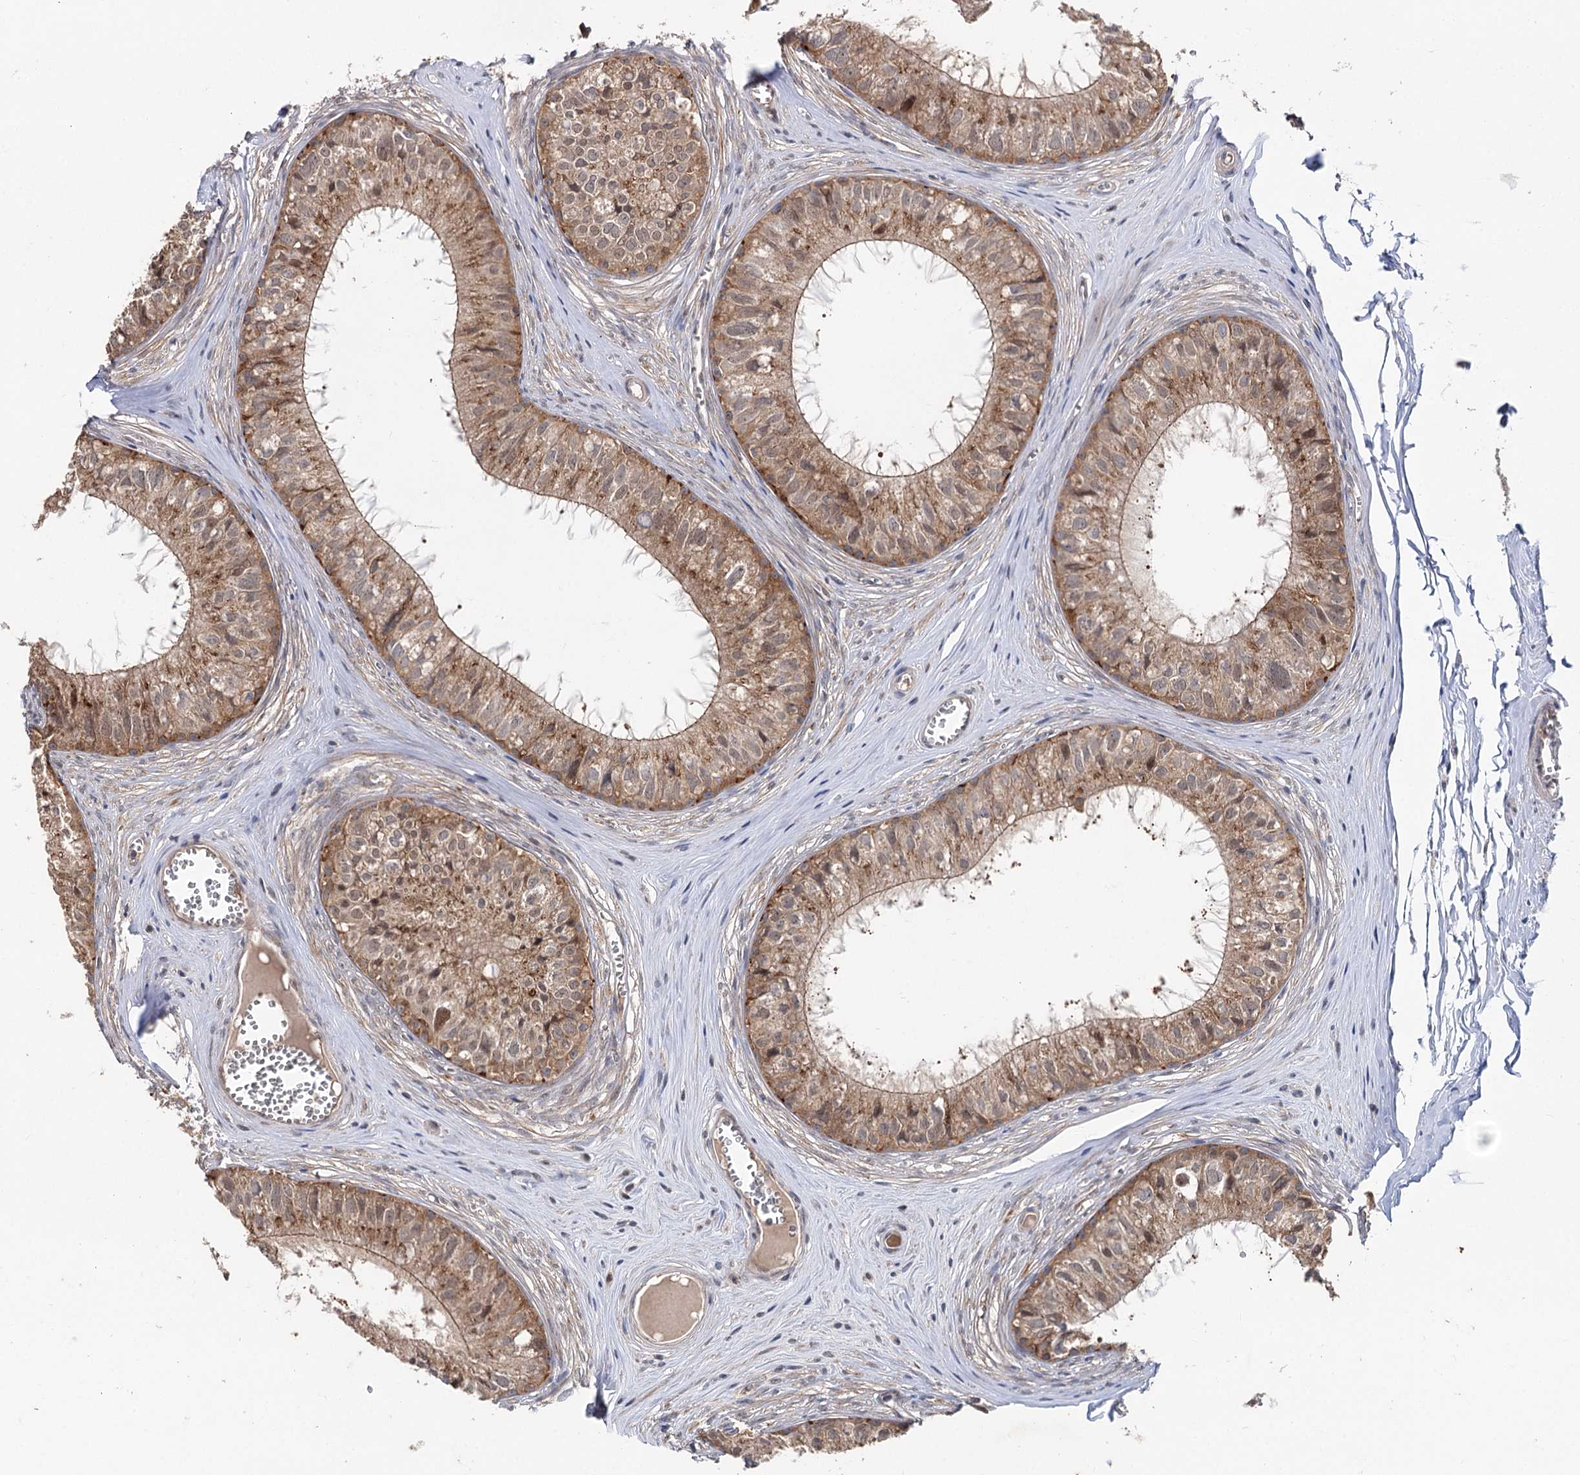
{"staining": {"intensity": "moderate", "quantity": ">75%", "location": "cytoplasmic/membranous,nuclear"}, "tissue": "epididymis", "cell_type": "Glandular cells", "image_type": "normal", "snomed": [{"axis": "morphology", "description": "Normal tissue, NOS"}, {"axis": "topography", "description": "Epididymis"}], "caption": "Immunohistochemistry (IHC) (DAB) staining of unremarkable epididymis demonstrates moderate cytoplasmic/membranous,nuclear protein staining in about >75% of glandular cells. Ihc stains the protein in brown and the nuclei are stained blue.", "gene": "STX6", "patient": {"sex": "male", "age": 36}}